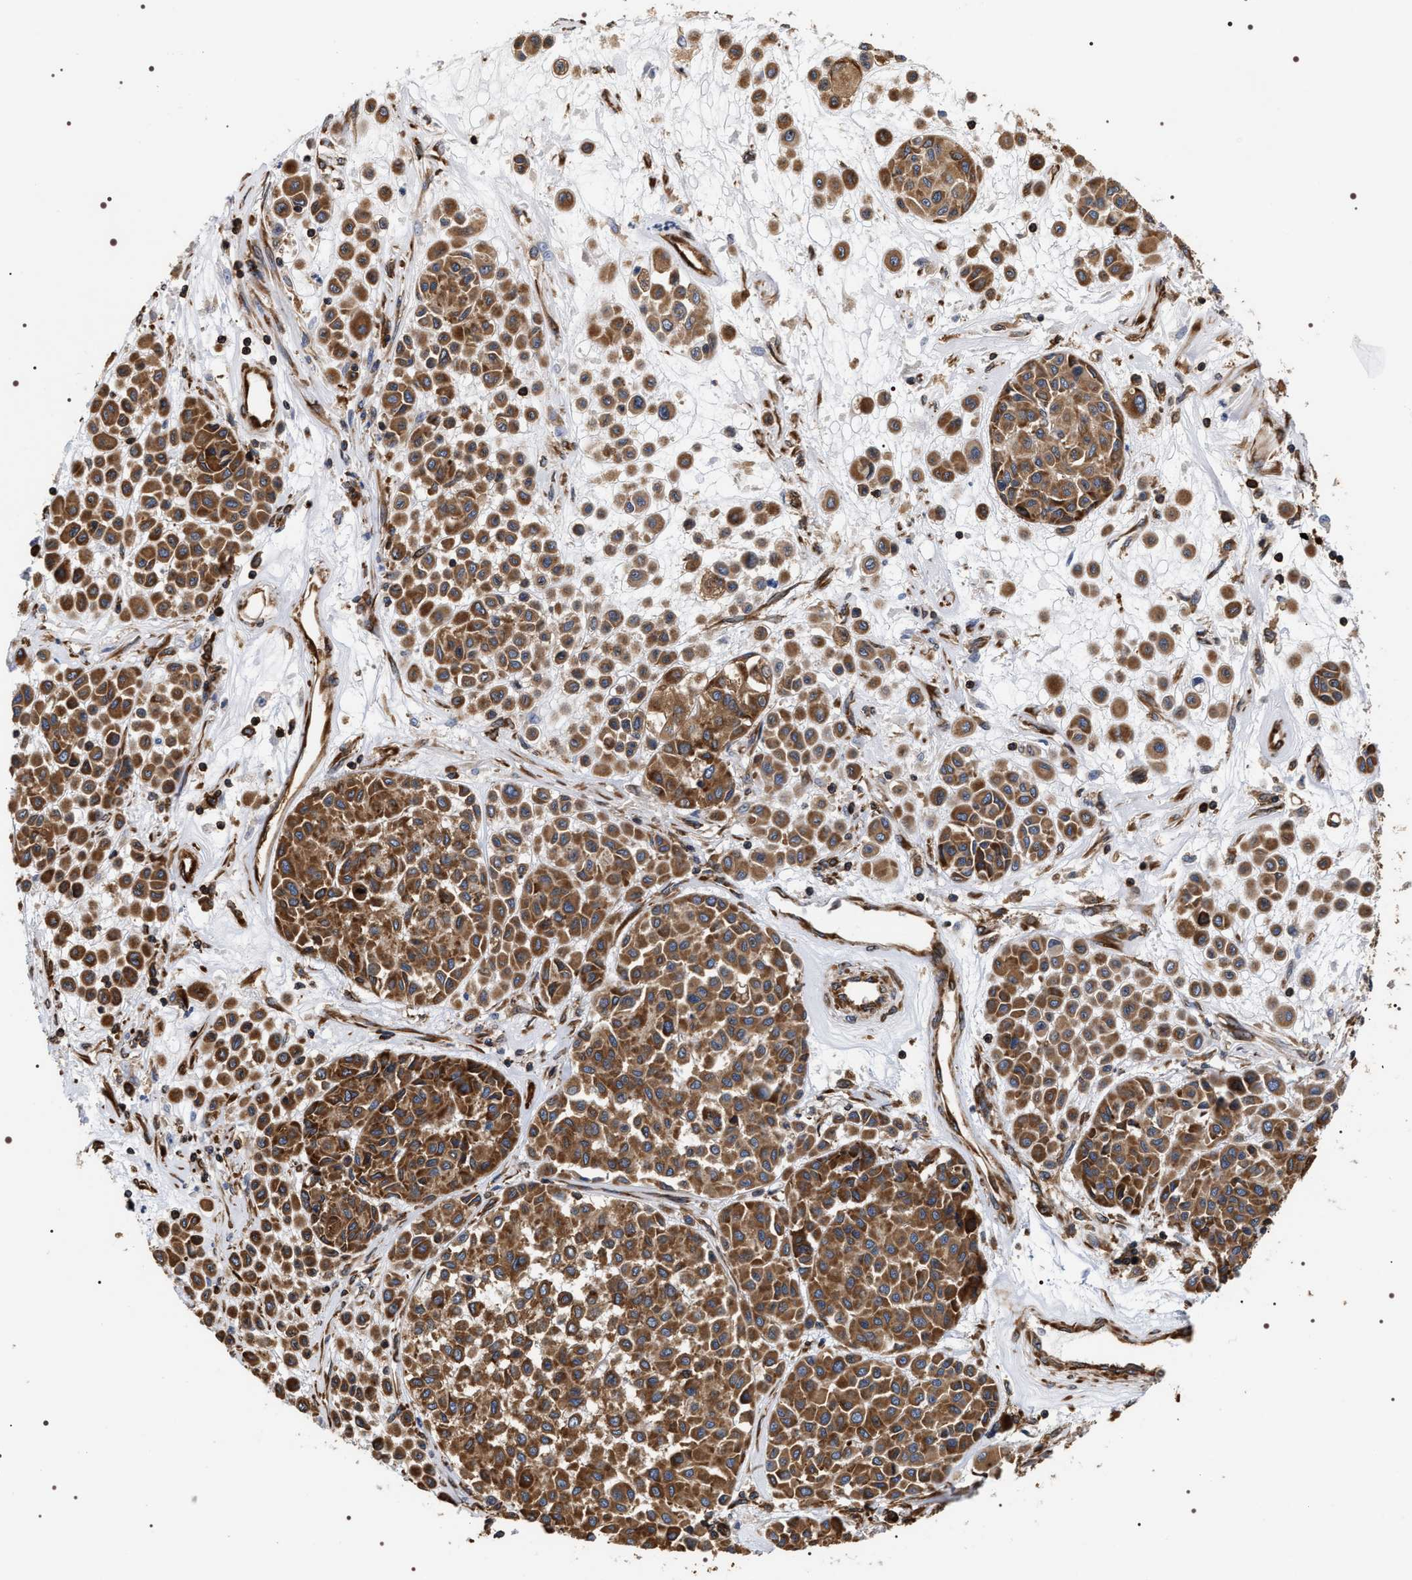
{"staining": {"intensity": "strong", "quantity": ">75%", "location": "cytoplasmic/membranous"}, "tissue": "melanoma", "cell_type": "Tumor cells", "image_type": "cancer", "snomed": [{"axis": "morphology", "description": "Malignant melanoma, Metastatic site"}, {"axis": "topography", "description": "Soft tissue"}], "caption": "Strong cytoplasmic/membranous staining is seen in approximately >75% of tumor cells in malignant melanoma (metastatic site).", "gene": "SERBP1", "patient": {"sex": "male", "age": 41}}